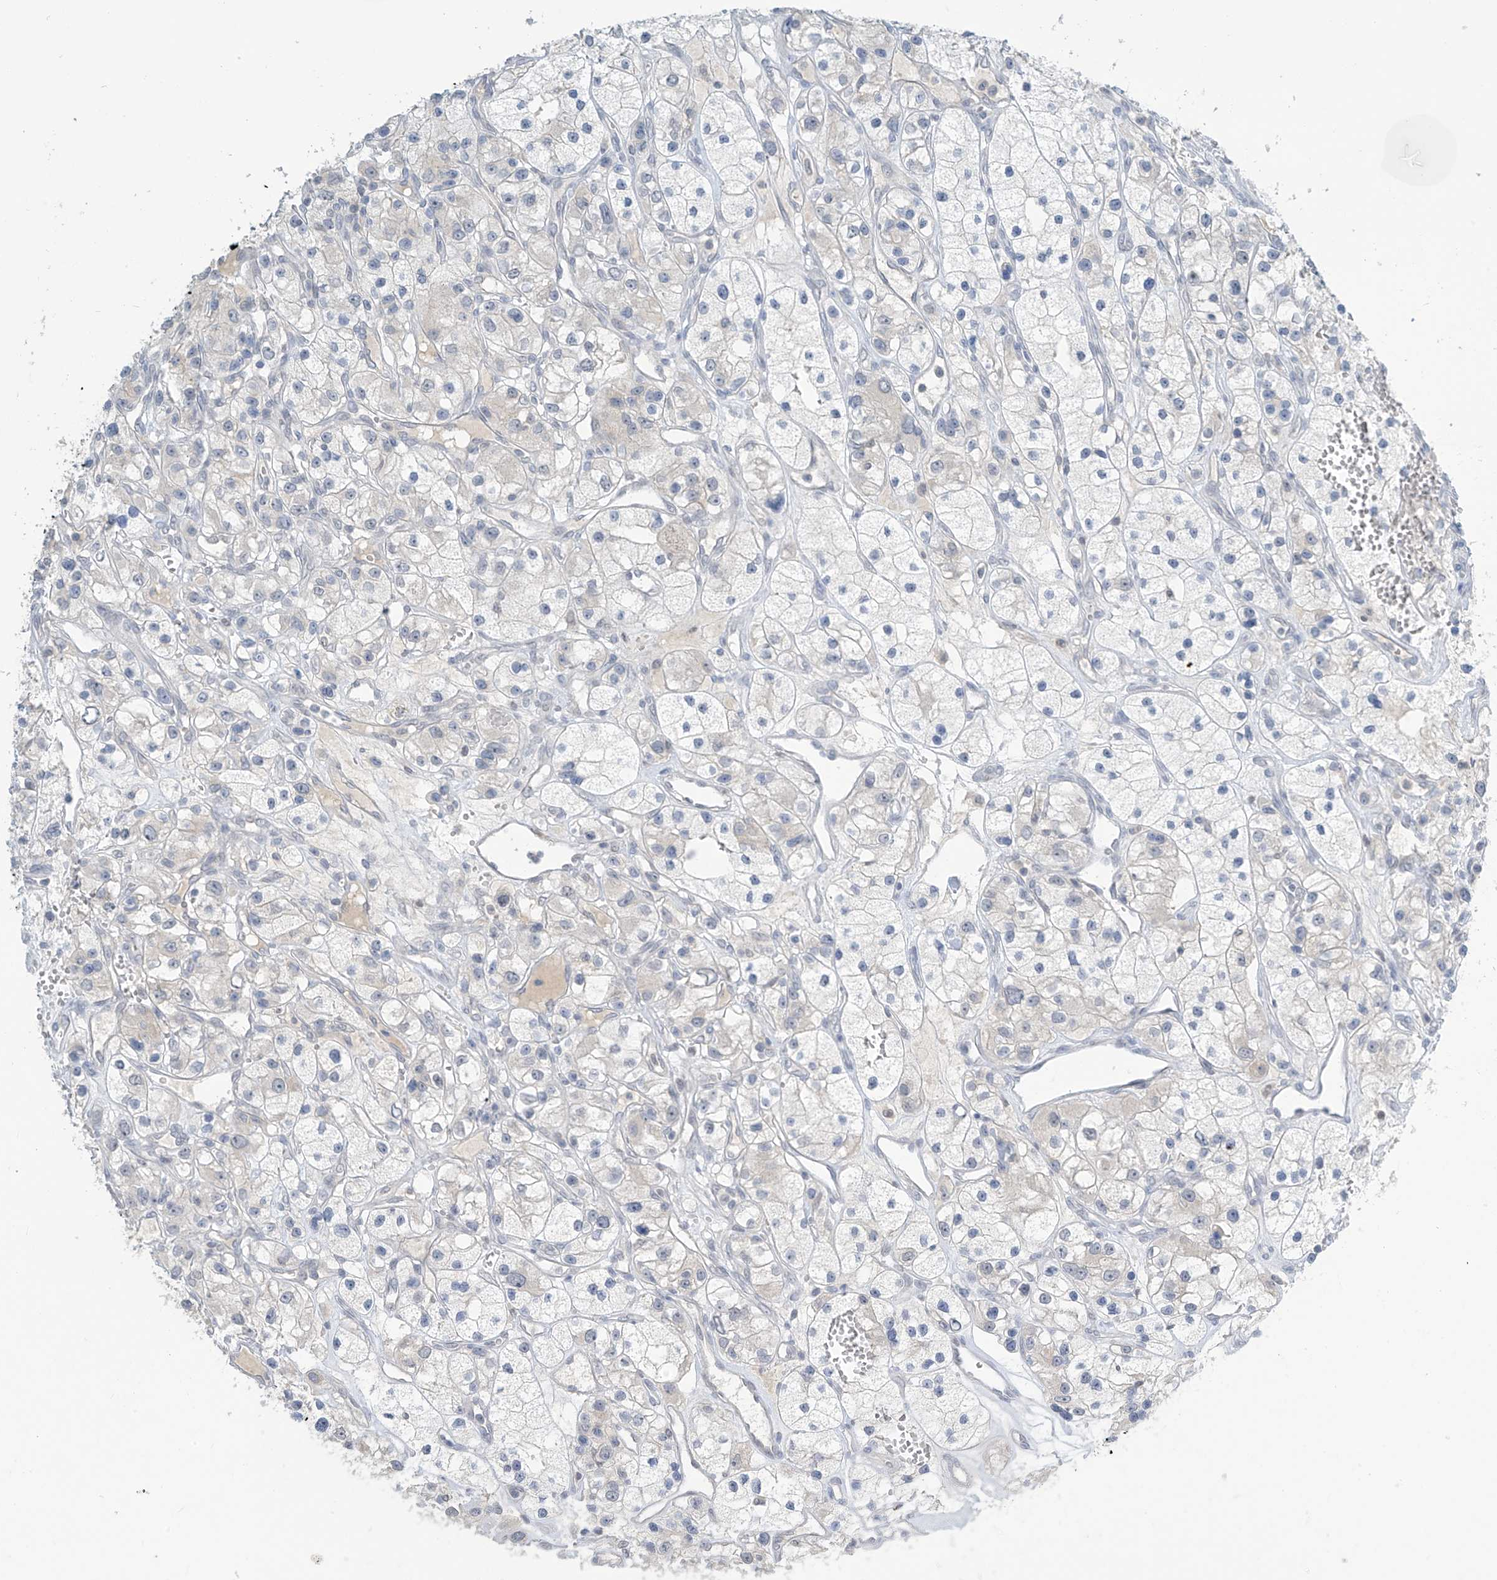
{"staining": {"intensity": "negative", "quantity": "none", "location": "none"}, "tissue": "renal cancer", "cell_type": "Tumor cells", "image_type": "cancer", "snomed": [{"axis": "morphology", "description": "Adenocarcinoma, NOS"}, {"axis": "topography", "description": "Kidney"}], "caption": "There is no significant staining in tumor cells of renal cancer (adenocarcinoma).", "gene": "METAP1D", "patient": {"sex": "female", "age": 57}}